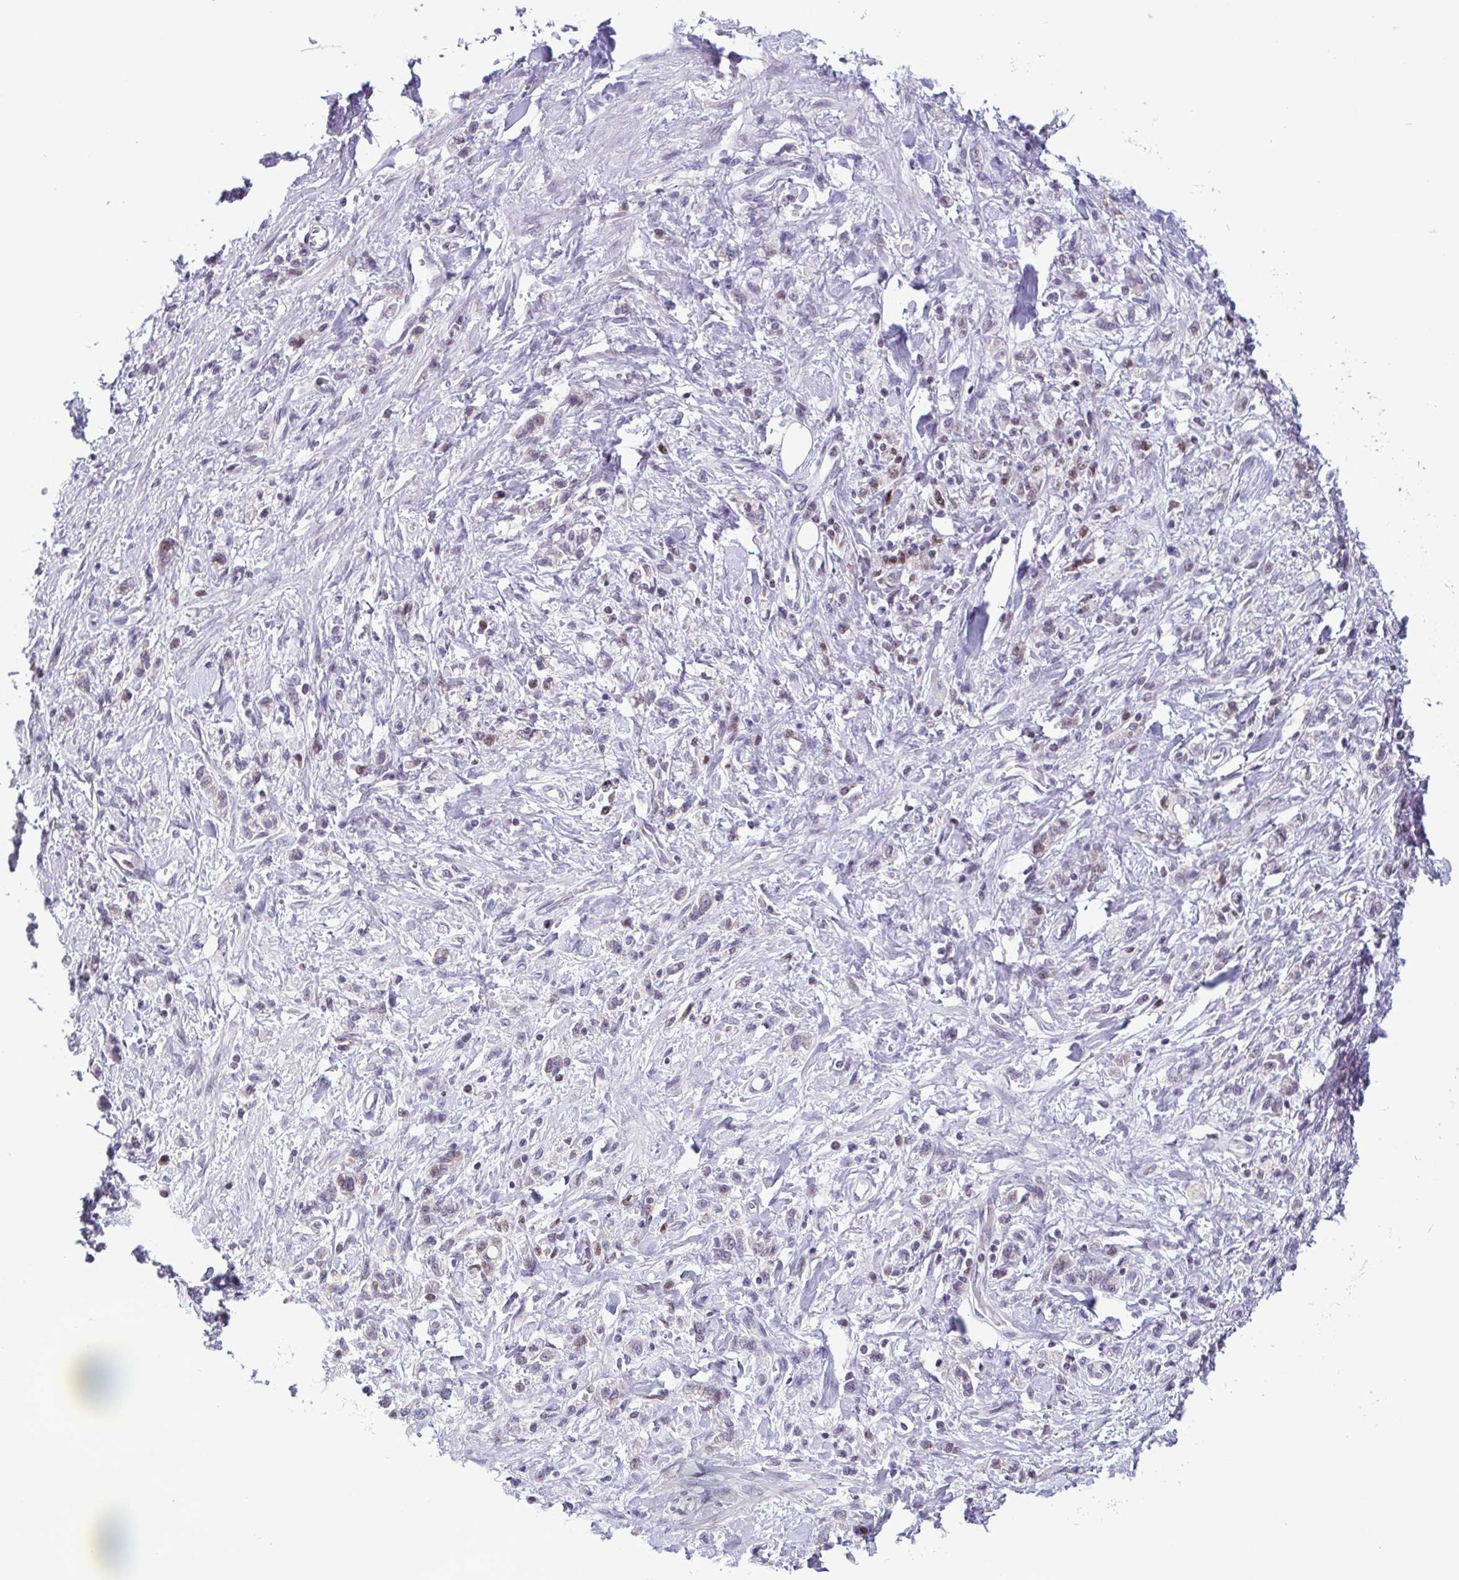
{"staining": {"intensity": "negative", "quantity": "none", "location": "none"}, "tissue": "stomach cancer", "cell_type": "Tumor cells", "image_type": "cancer", "snomed": [{"axis": "morphology", "description": "Adenocarcinoma, NOS"}, {"axis": "topography", "description": "Stomach"}], "caption": "Immunohistochemistry histopathology image of human stomach cancer (adenocarcinoma) stained for a protein (brown), which demonstrates no staining in tumor cells.", "gene": "IRF1", "patient": {"sex": "male", "age": 77}}